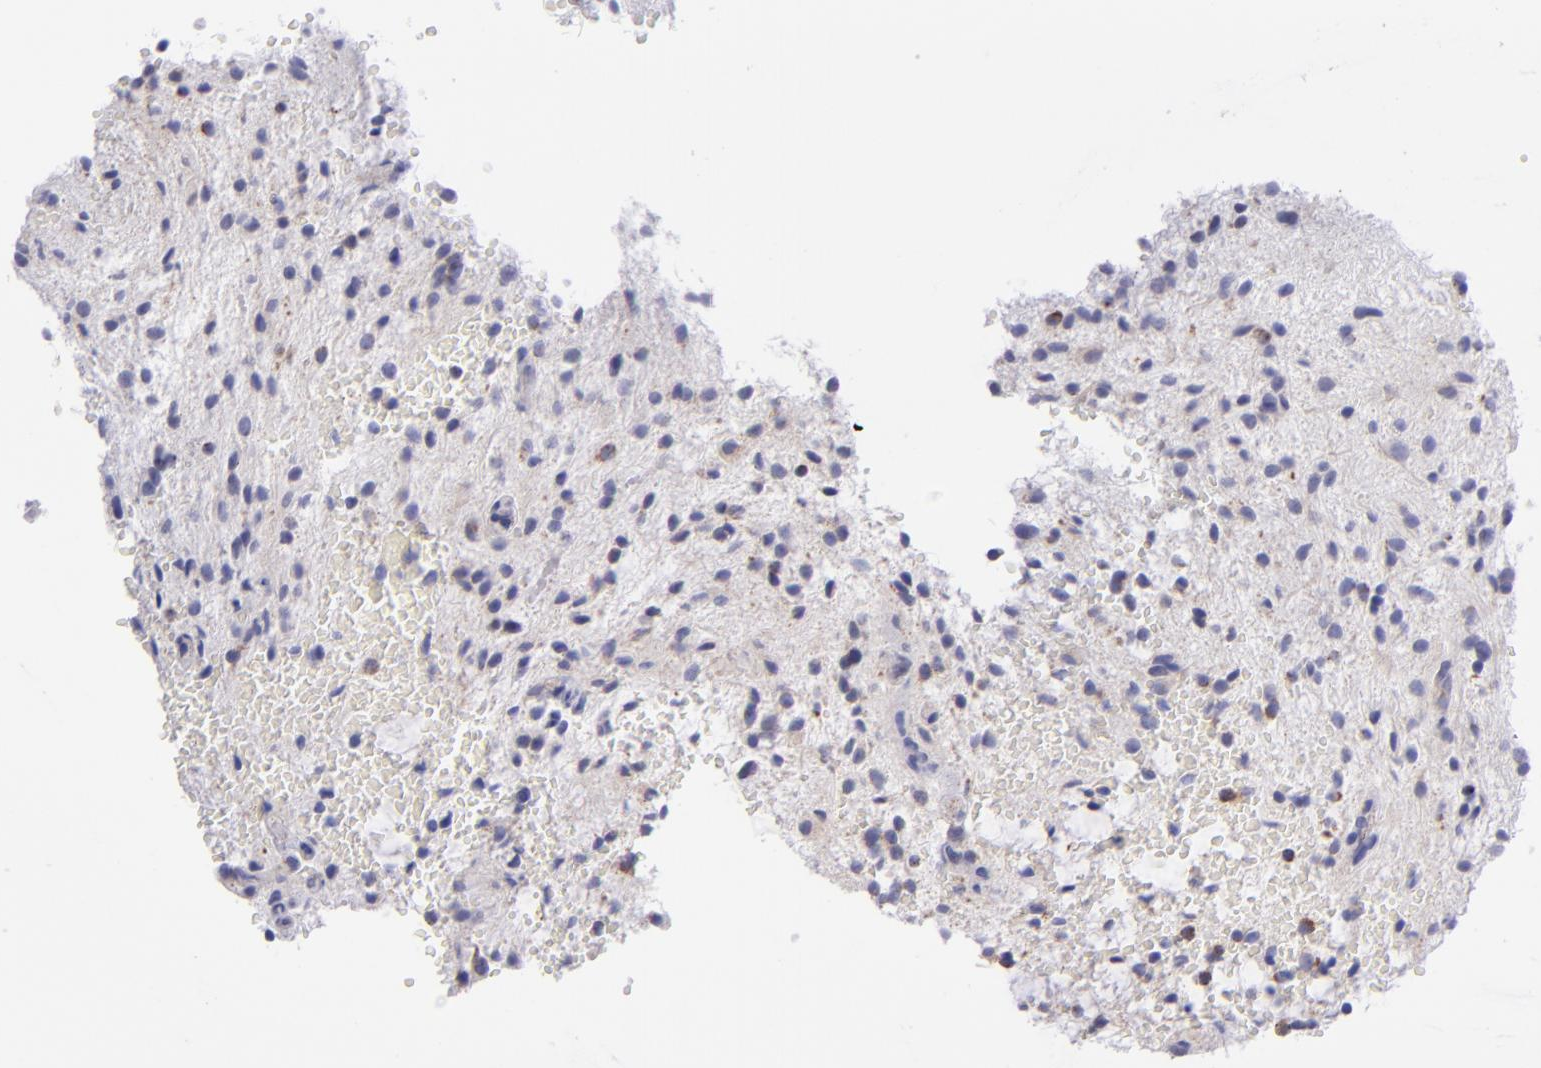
{"staining": {"intensity": "moderate", "quantity": "<25%", "location": "cytoplasmic/membranous"}, "tissue": "glioma", "cell_type": "Tumor cells", "image_type": "cancer", "snomed": [{"axis": "morphology", "description": "Glioma, malignant, NOS"}, {"axis": "topography", "description": "Cerebellum"}], "caption": "Immunohistochemical staining of glioma shows low levels of moderate cytoplasmic/membranous protein staining in approximately <25% of tumor cells. (DAB IHC with brightfield microscopy, high magnification).", "gene": "HSPD1", "patient": {"sex": "female", "age": 10}}